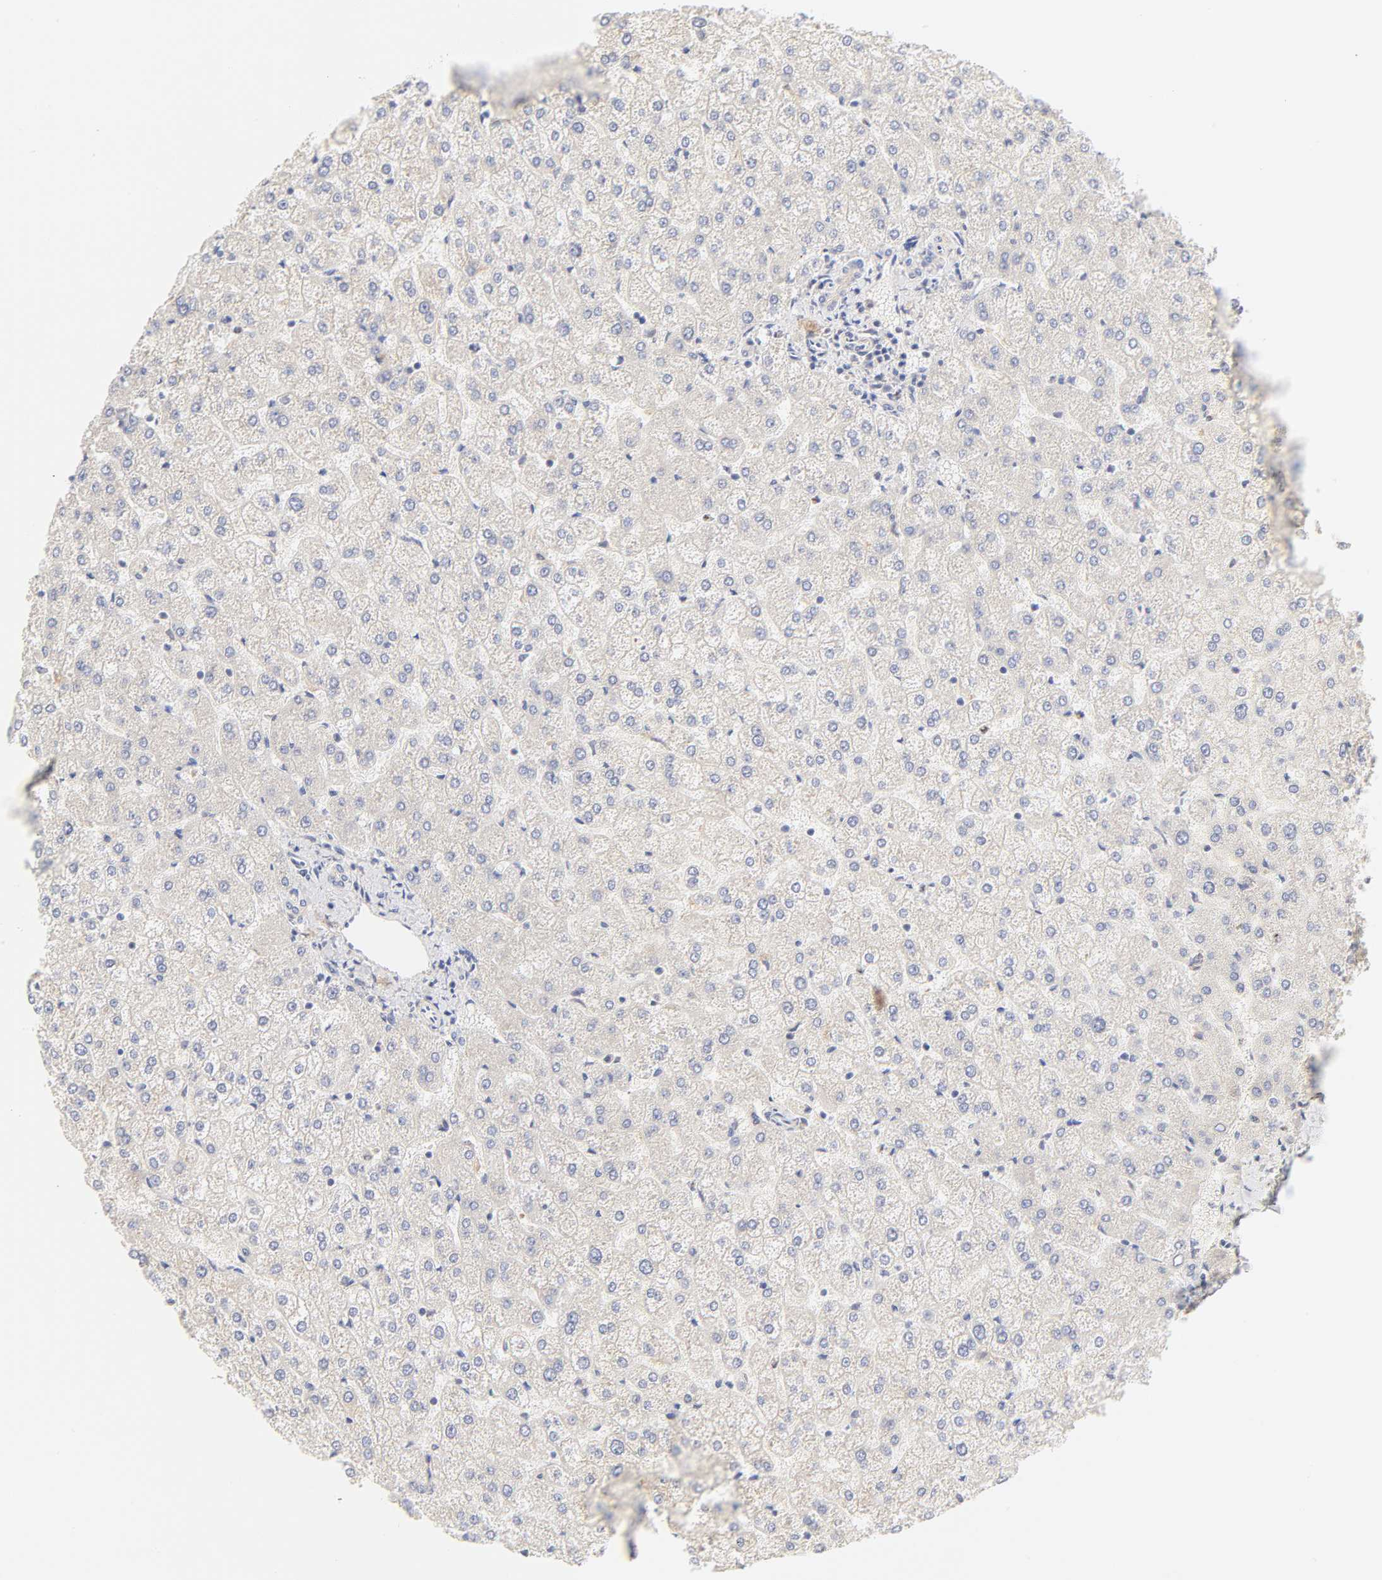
{"staining": {"intensity": "negative", "quantity": "none", "location": "none"}, "tissue": "liver", "cell_type": "Cholangiocytes", "image_type": "normal", "snomed": [{"axis": "morphology", "description": "Normal tissue, NOS"}, {"axis": "topography", "description": "Liver"}], "caption": "DAB immunohistochemical staining of unremarkable human liver demonstrates no significant staining in cholangiocytes. (Stains: DAB (3,3'-diaminobenzidine) immunohistochemistry (IHC) with hematoxylin counter stain, Microscopy: brightfield microscopy at high magnification).", "gene": "MTERF2", "patient": {"sex": "female", "age": 32}}